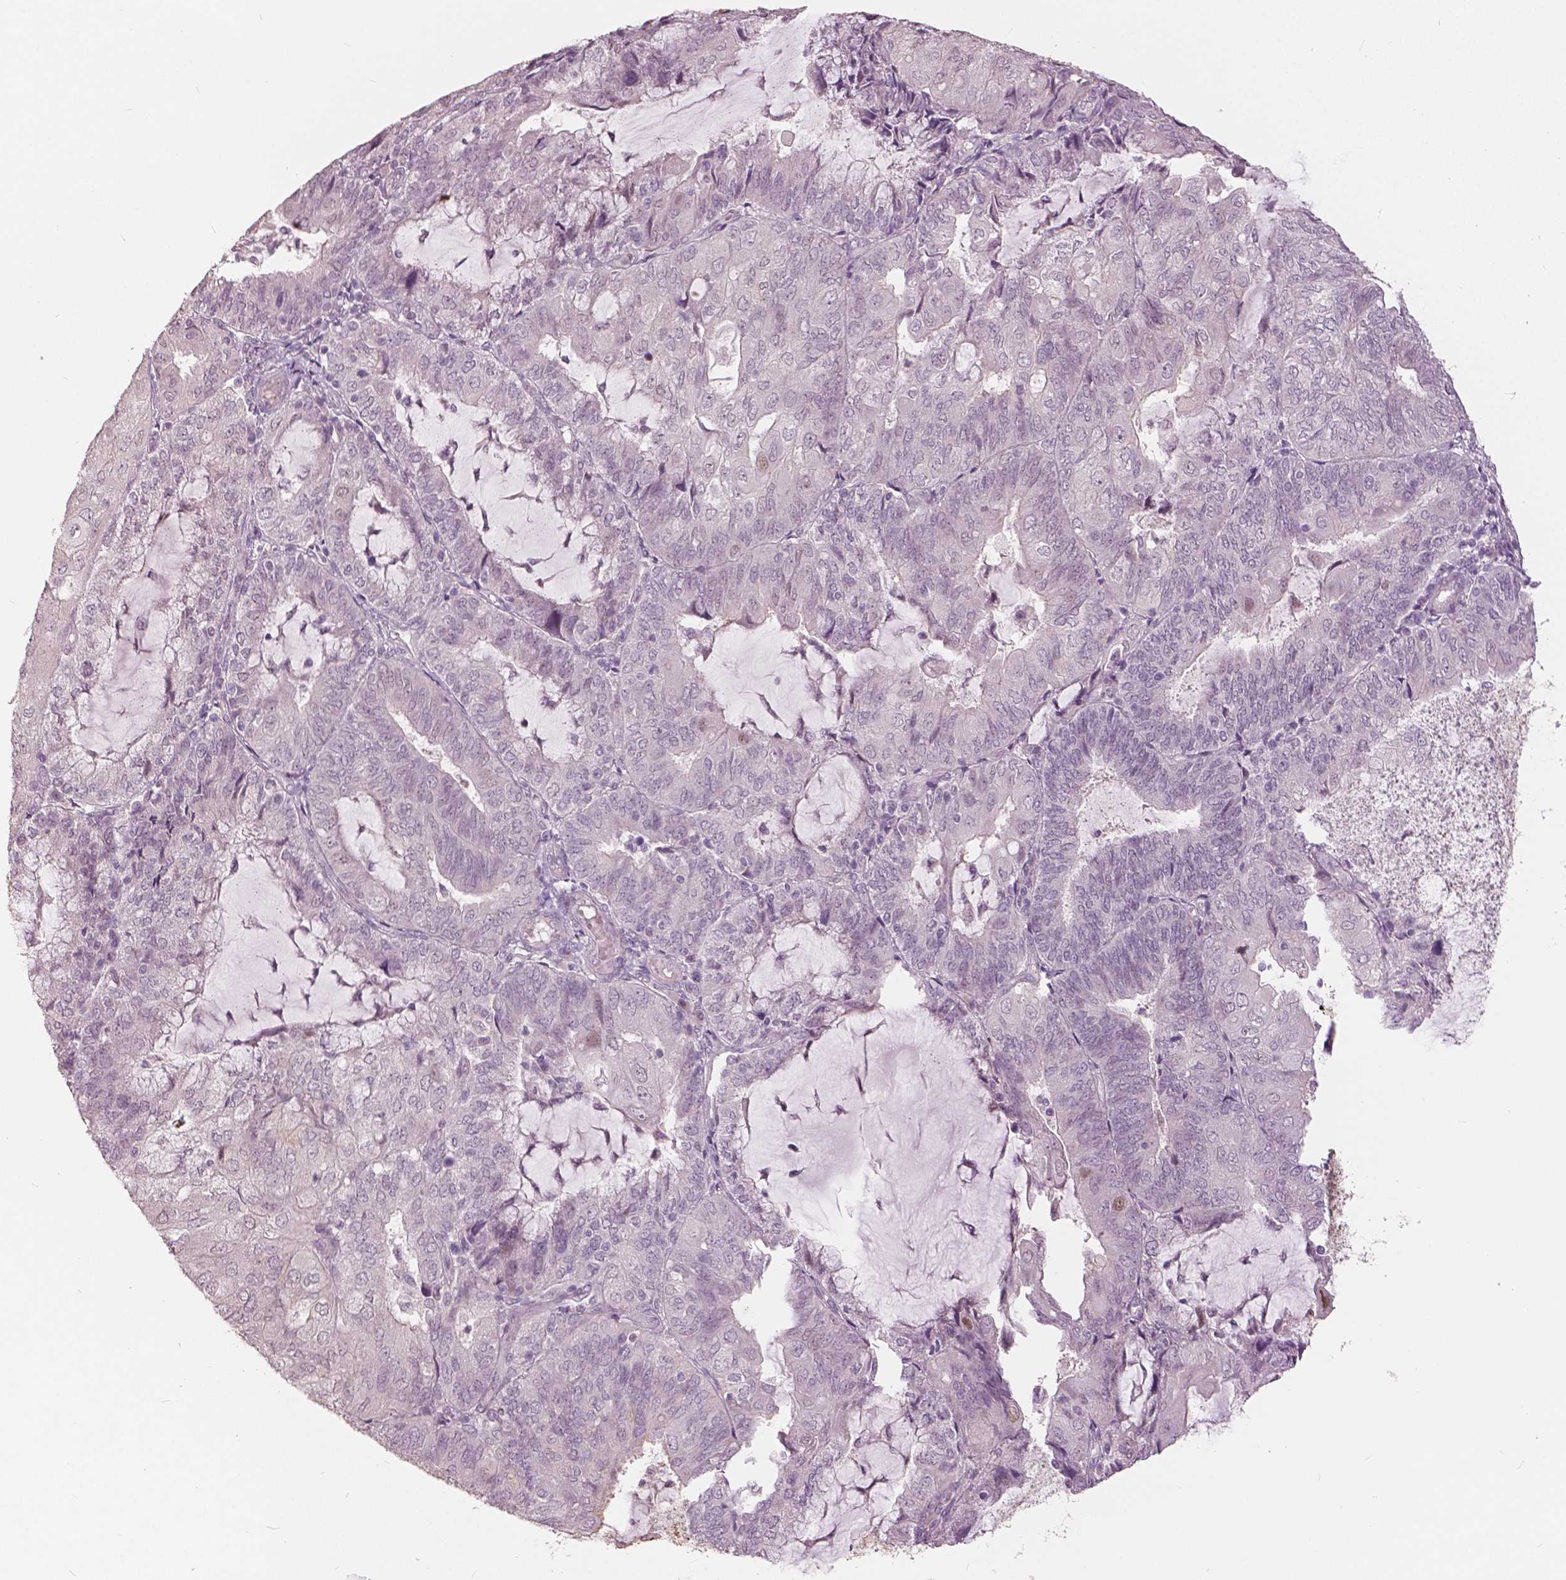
{"staining": {"intensity": "negative", "quantity": "none", "location": "none"}, "tissue": "endometrial cancer", "cell_type": "Tumor cells", "image_type": "cancer", "snomed": [{"axis": "morphology", "description": "Adenocarcinoma, NOS"}, {"axis": "topography", "description": "Endometrium"}], "caption": "Human endometrial cancer (adenocarcinoma) stained for a protein using immunohistochemistry displays no positivity in tumor cells.", "gene": "NANOG", "patient": {"sex": "female", "age": 81}}